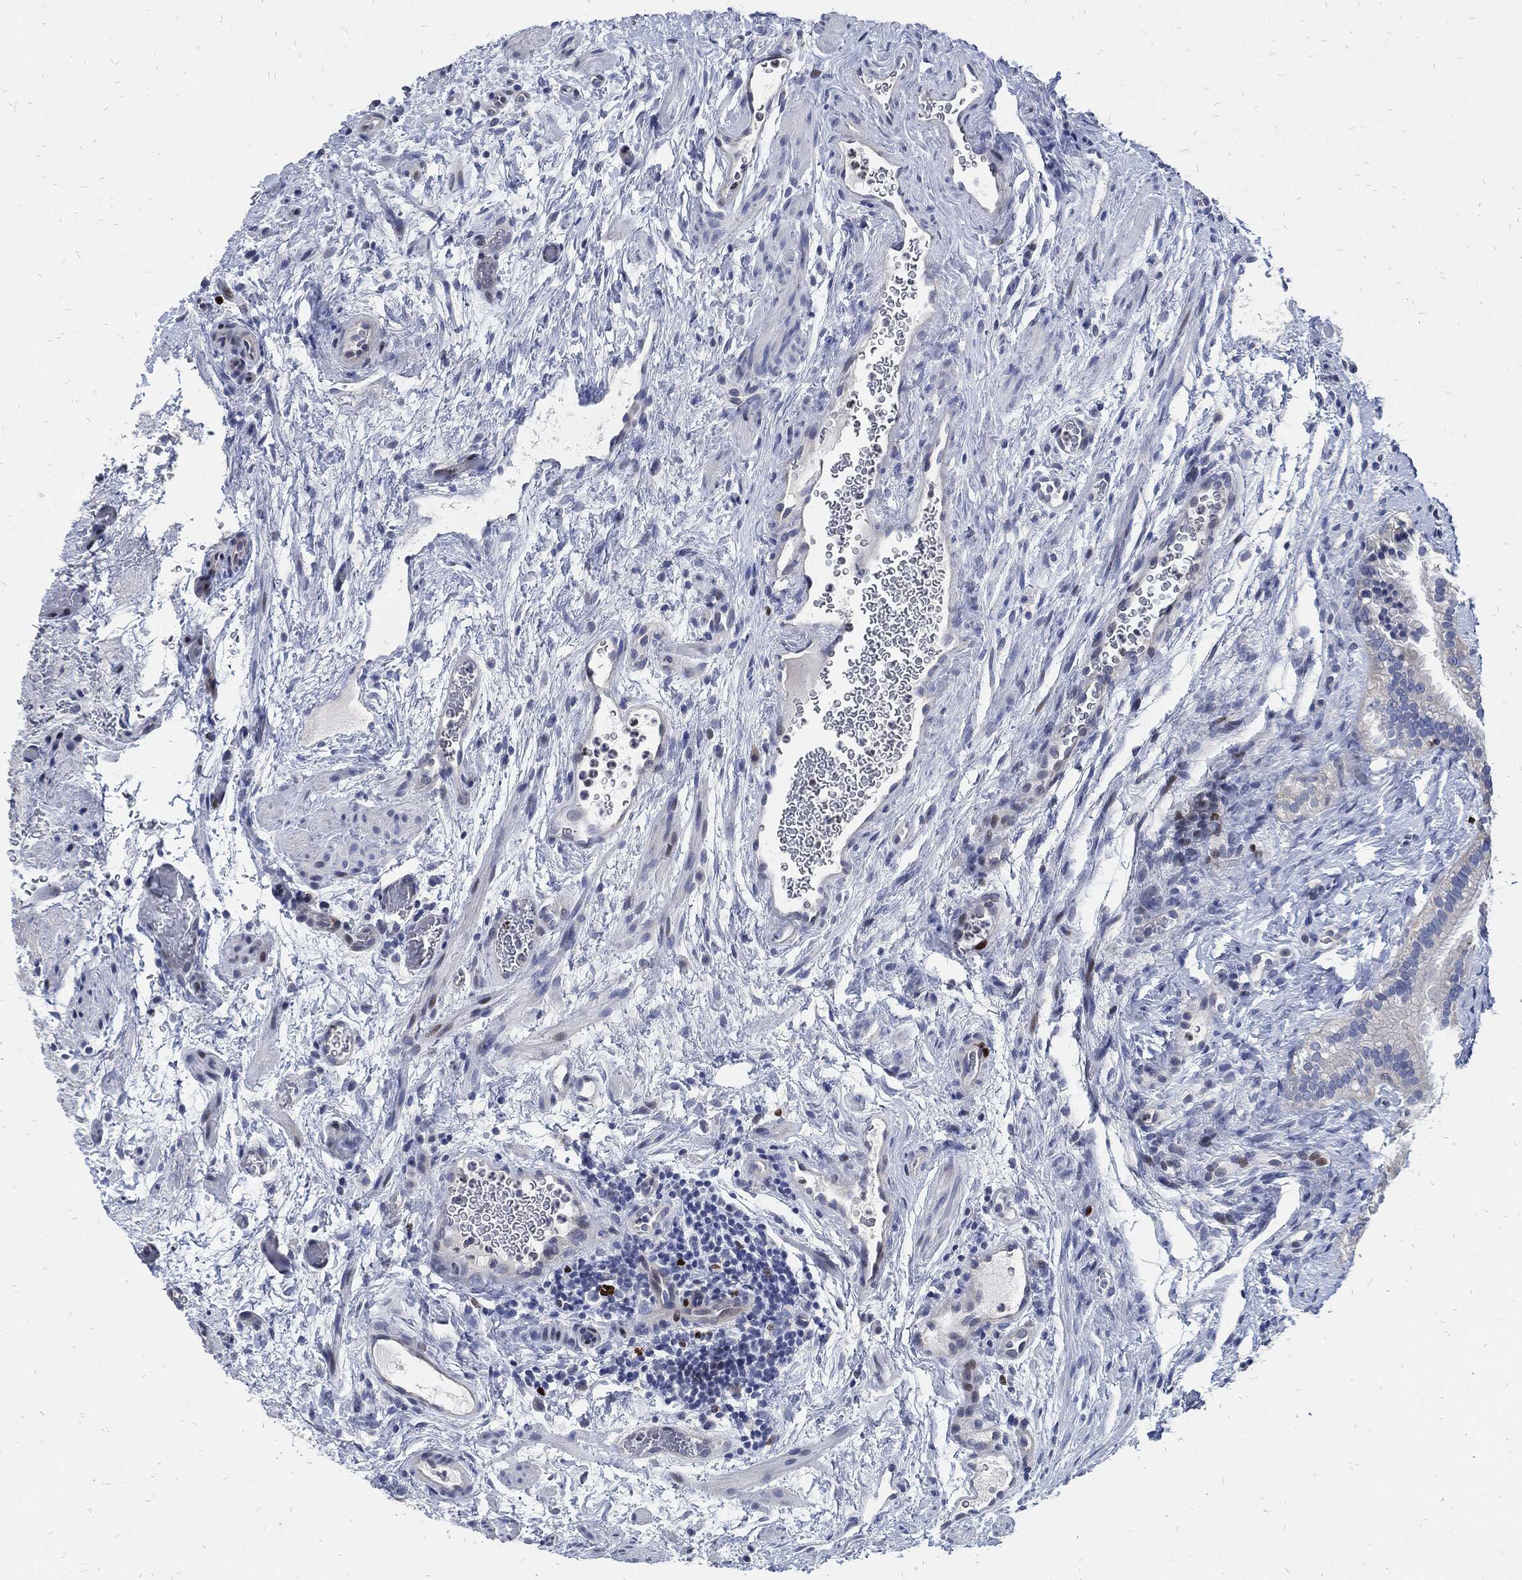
{"staining": {"intensity": "strong", "quantity": "<25%", "location": "nuclear"}, "tissue": "fallopian tube", "cell_type": "Glandular cells", "image_type": "normal", "snomed": [{"axis": "morphology", "description": "Normal tissue, NOS"}, {"axis": "topography", "description": "Fallopian tube"}], "caption": "The photomicrograph shows a brown stain indicating the presence of a protein in the nuclear of glandular cells in fallopian tube.", "gene": "MKI67", "patient": {"sex": "female", "age": 41}}